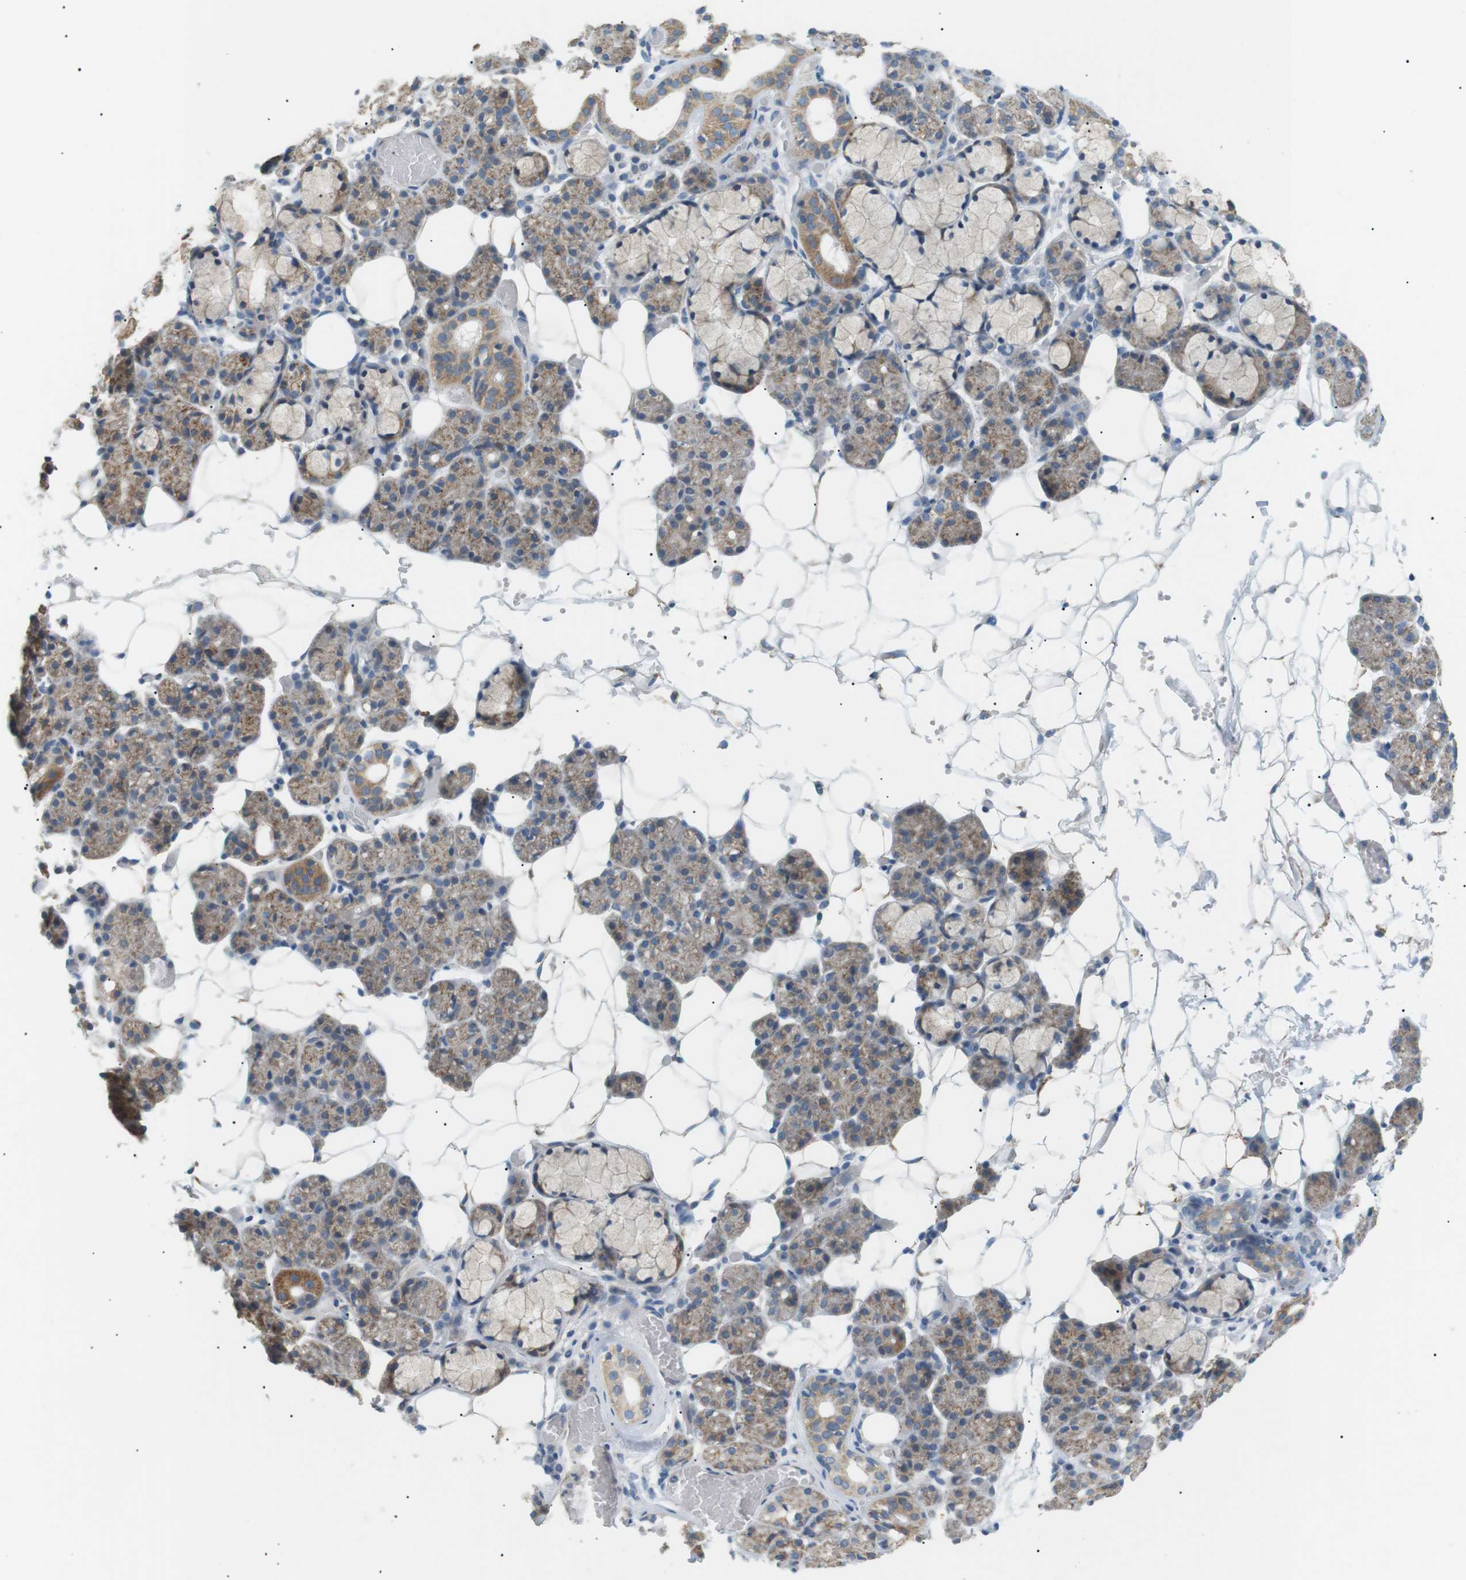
{"staining": {"intensity": "weak", "quantity": ">75%", "location": "cytoplasmic/membranous"}, "tissue": "salivary gland", "cell_type": "Glandular cells", "image_type": "normal", "snomed": [{"axis": "morphology", "description": "Normal tissue, NOS"}, {"axis": "topography", "description": "Salivary gland"}], "caption": "Immunohistochemical staining of benign human salivary gland reveals weak cytoplasmic/membranous protein positivity in approximately >75% of glandular cells.", "gene": "MTARC2", "patient": {"sex": "male", "age": 63}}